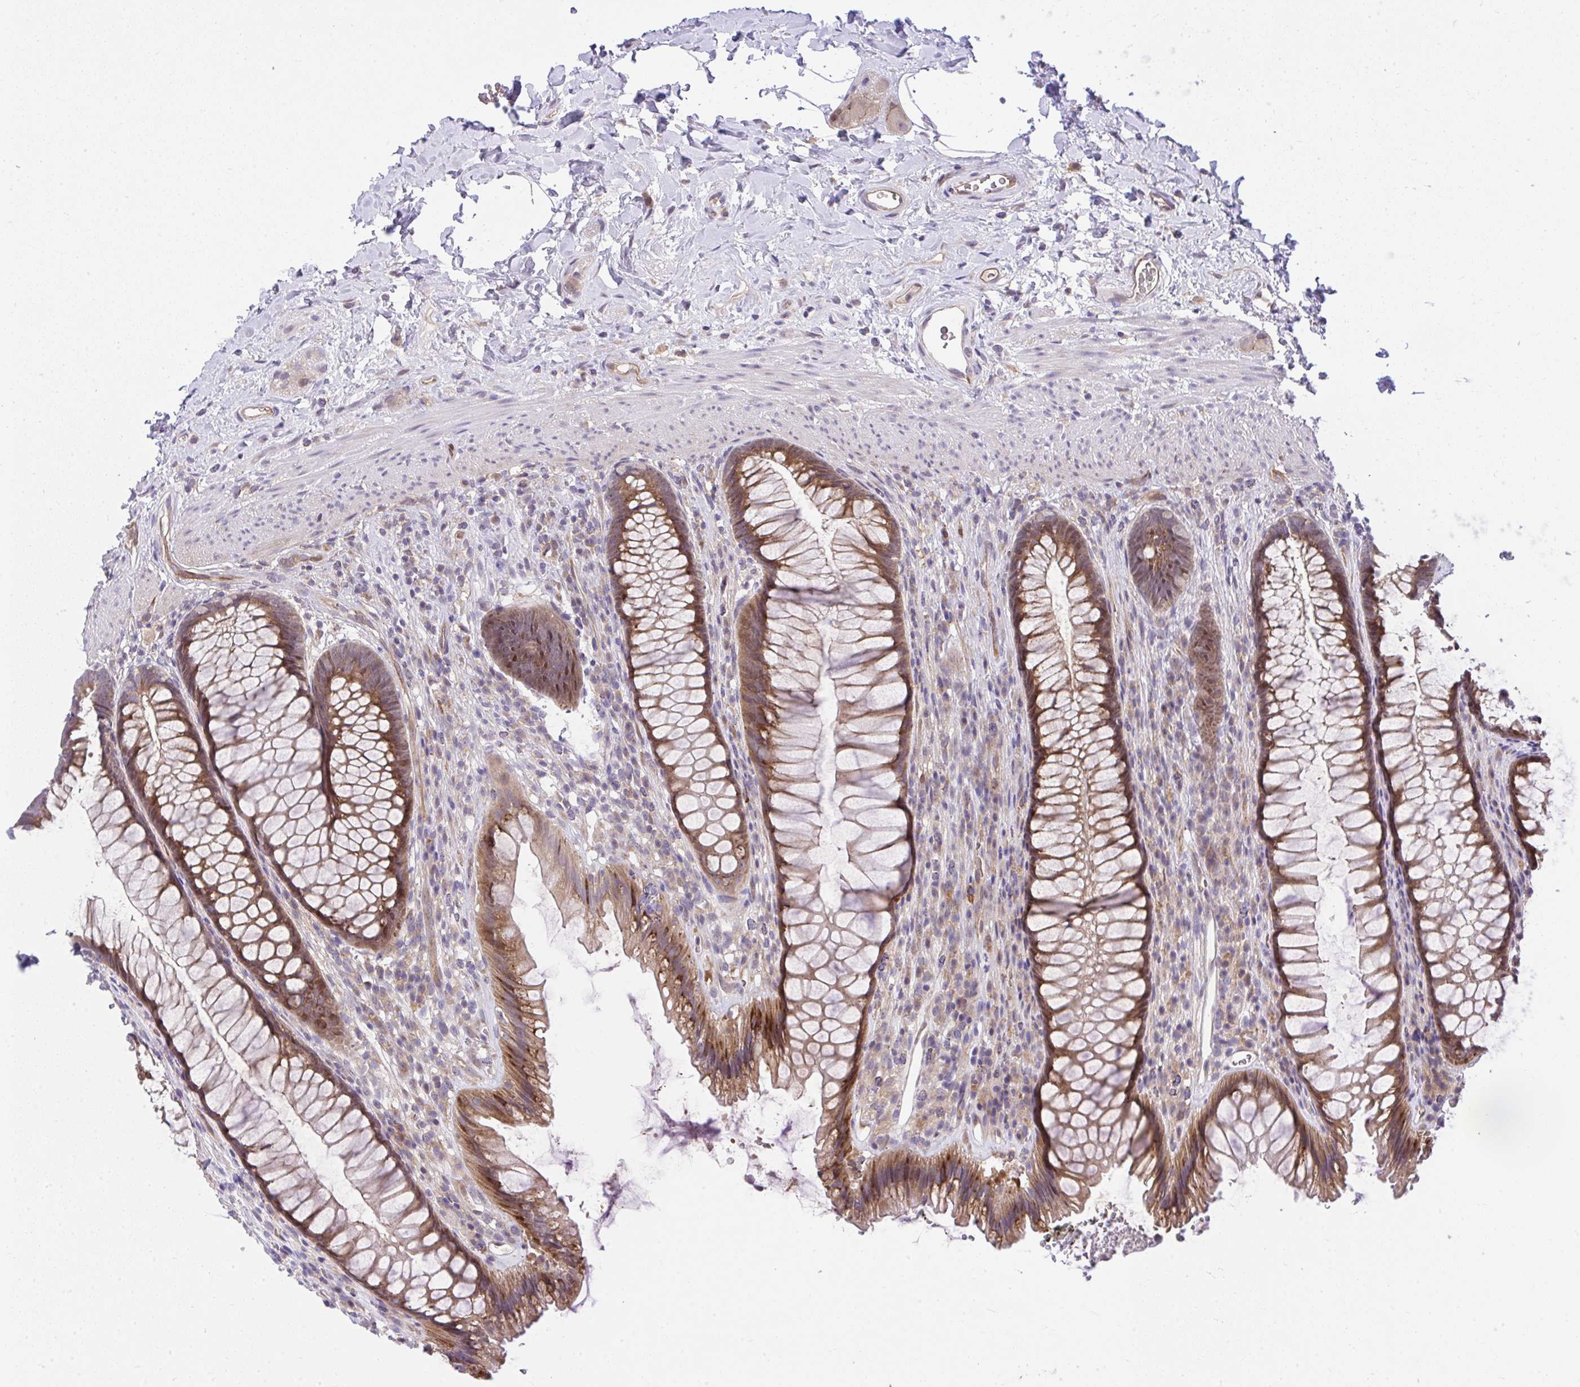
{"staining": {"intensity": "moderate", "quantity": ">75%", "location": "cytoplasmic/membranous"}, "tissue": "rectum", "cell_type": "Glandular cells", "image_type": "normal", "snomed": [{"axis": "morphology", "description": "Normal tissue, NOS"}, {"axis": "topography", "description": "Rectum"}], "caption": "IHC of benign rectum shows medium levels of moderate cytoplasmic/membranous positivity in approximately >75% of glandular cells.", "gene": "CHIA", "patient": {"sex": "male", "age": 53}}